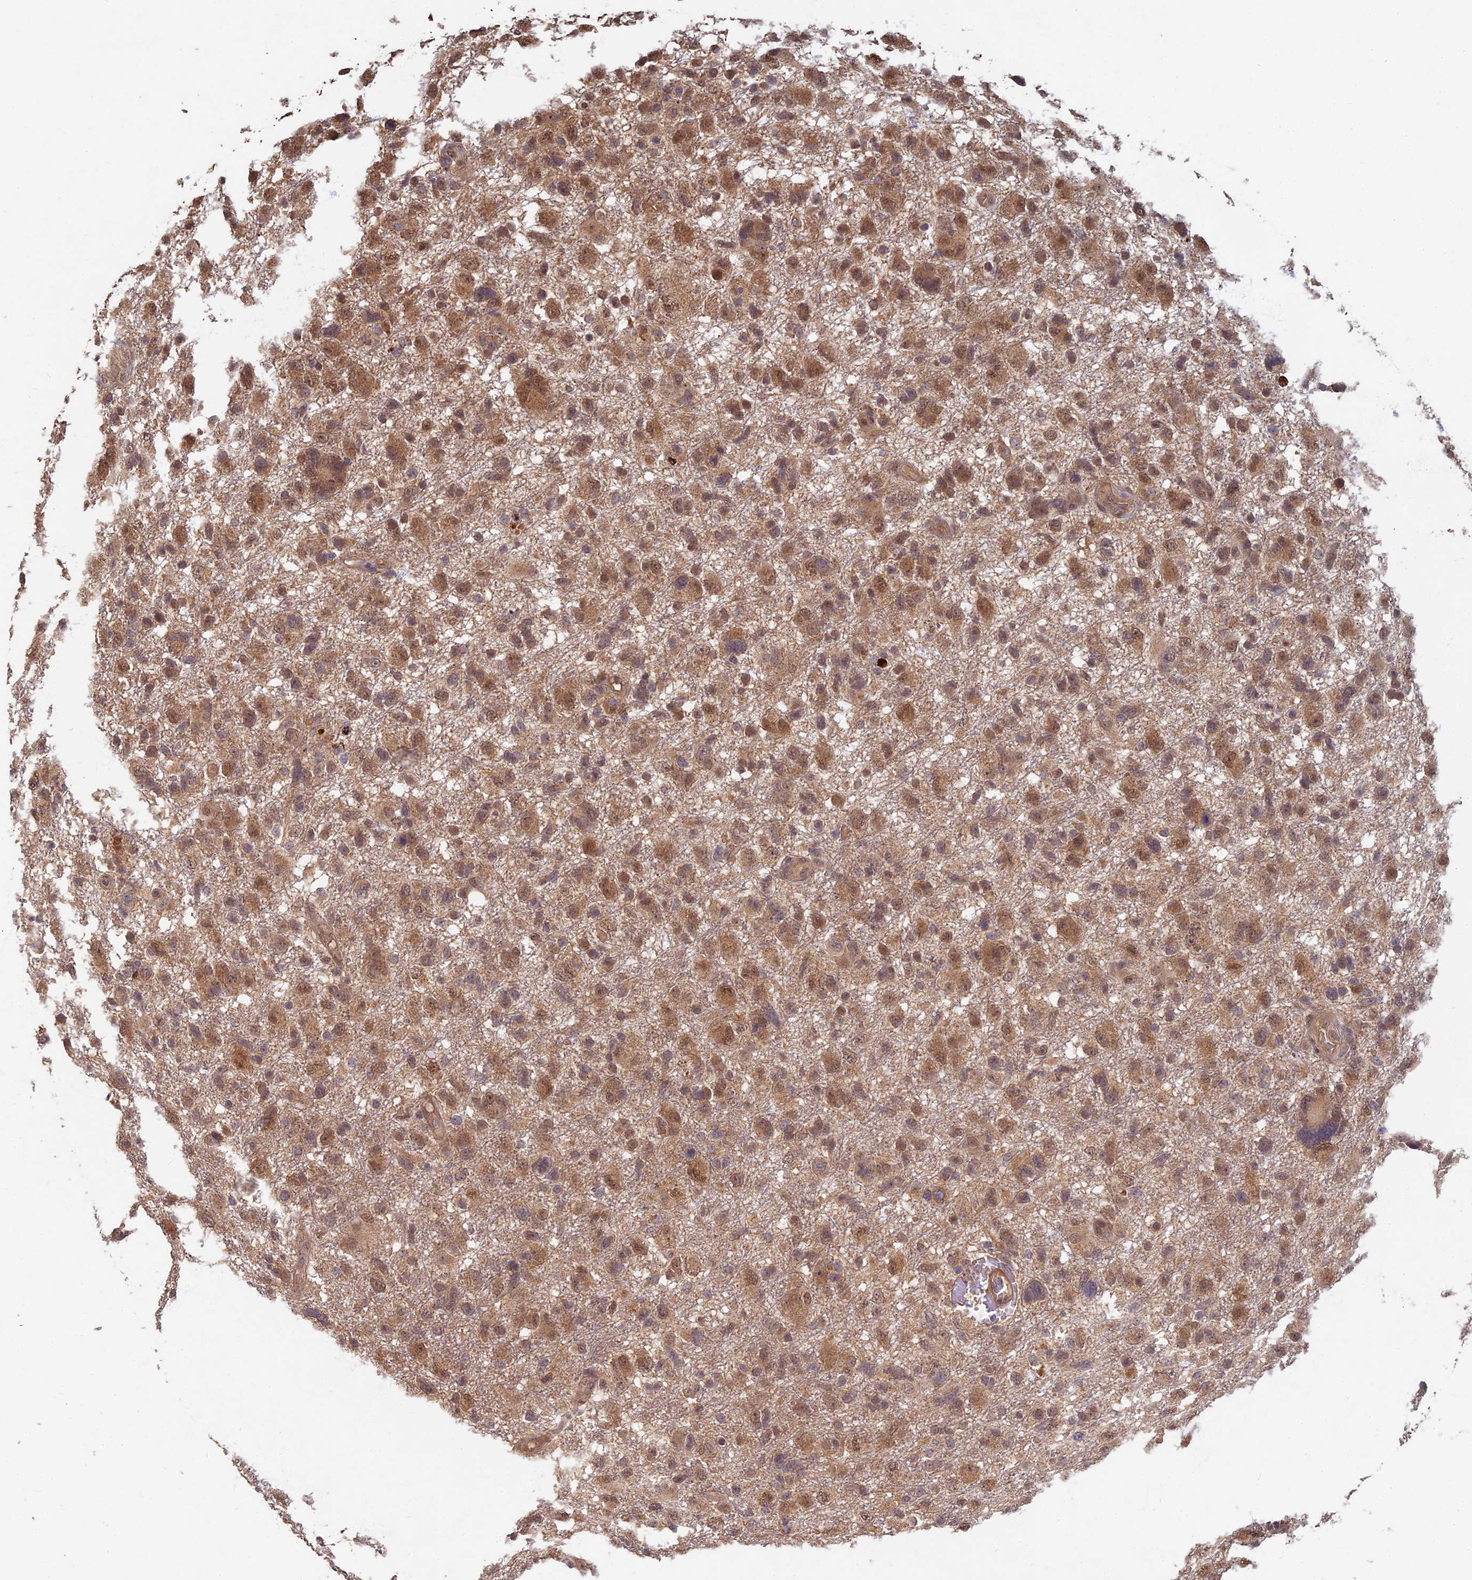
{"staining": {"intensity": "moderate", "quantity": ">75%", "location": "cytoplasmic/membranous,nuclear"}, "tissue": "glioma", "cell_type": "Tumor cells", "image_type": "cancer", "snomed": [{"axis": "morphology", "description": "Glioma, malignant, High grade"}, {"axis": "topography", "description": "Brain"}], "caption": "IHC (DAB) staining of human glioma exhibits moderate cytoplasmic/membranous and nuclear protein staining in about >75% of tumor cells.", "gene": "RSPH3", "patient": {"sex": "male", "age": 61}}